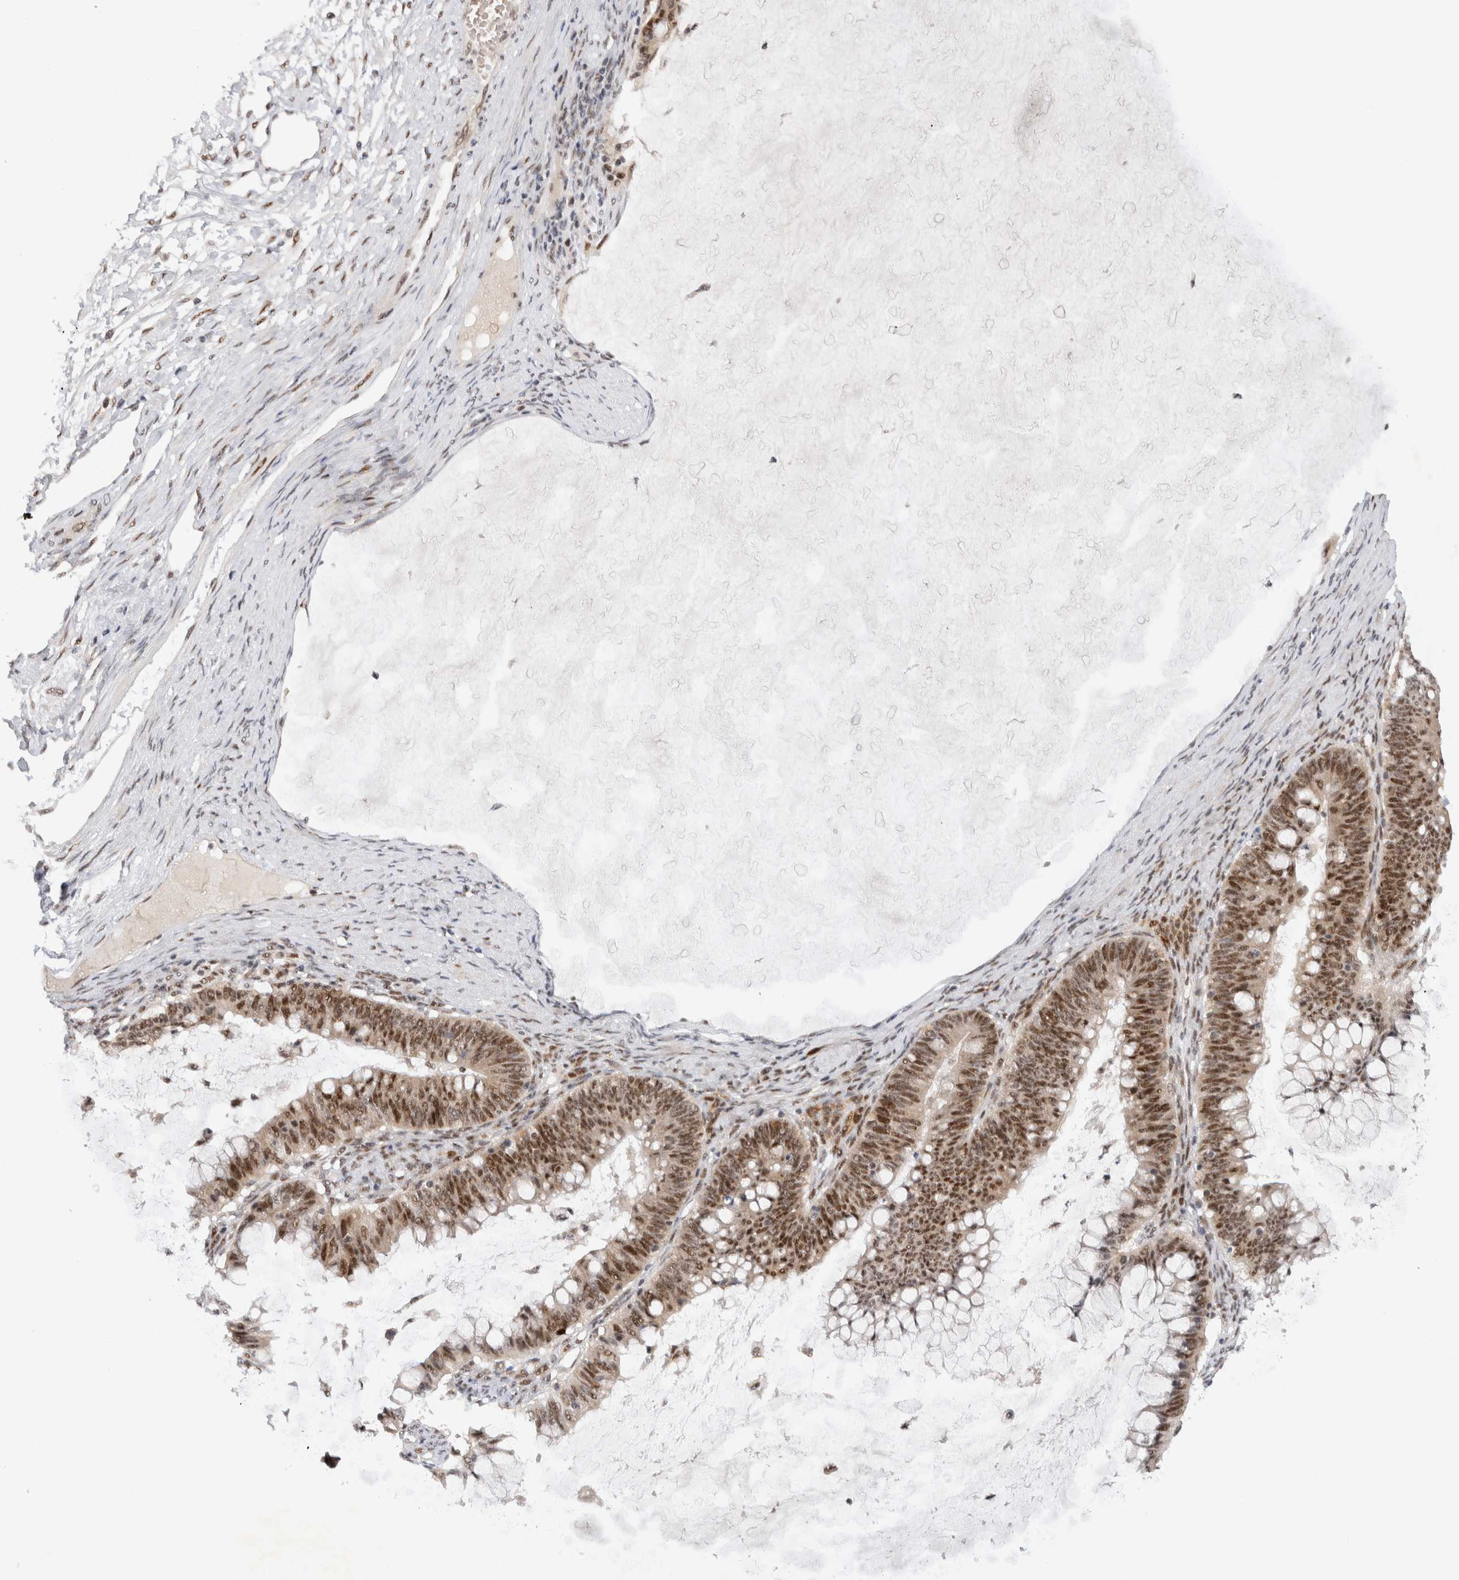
{"staining": {"intensity": "moderate", "quantity": ">75%", "location": "nuclear"}, "tissue": "ovarian cancer", "cell_type": "Tumor cells", "image_type": "cancer", "snomed": [{"axis": "morphology", "description": "Cystadenocarcinoma, mucinous, NOS"}, {"axis": "topography", "description": "Ovary"}], "caption": "This image shows immunohistochemistry (IHC) staining of ovarian mucinous cystadenocarcinoma, with medium moderate nuclear positivity in approximately >75% of tumor cells.", "gene": "HESX1", "patient": {"sex": "female", "age": 61}}